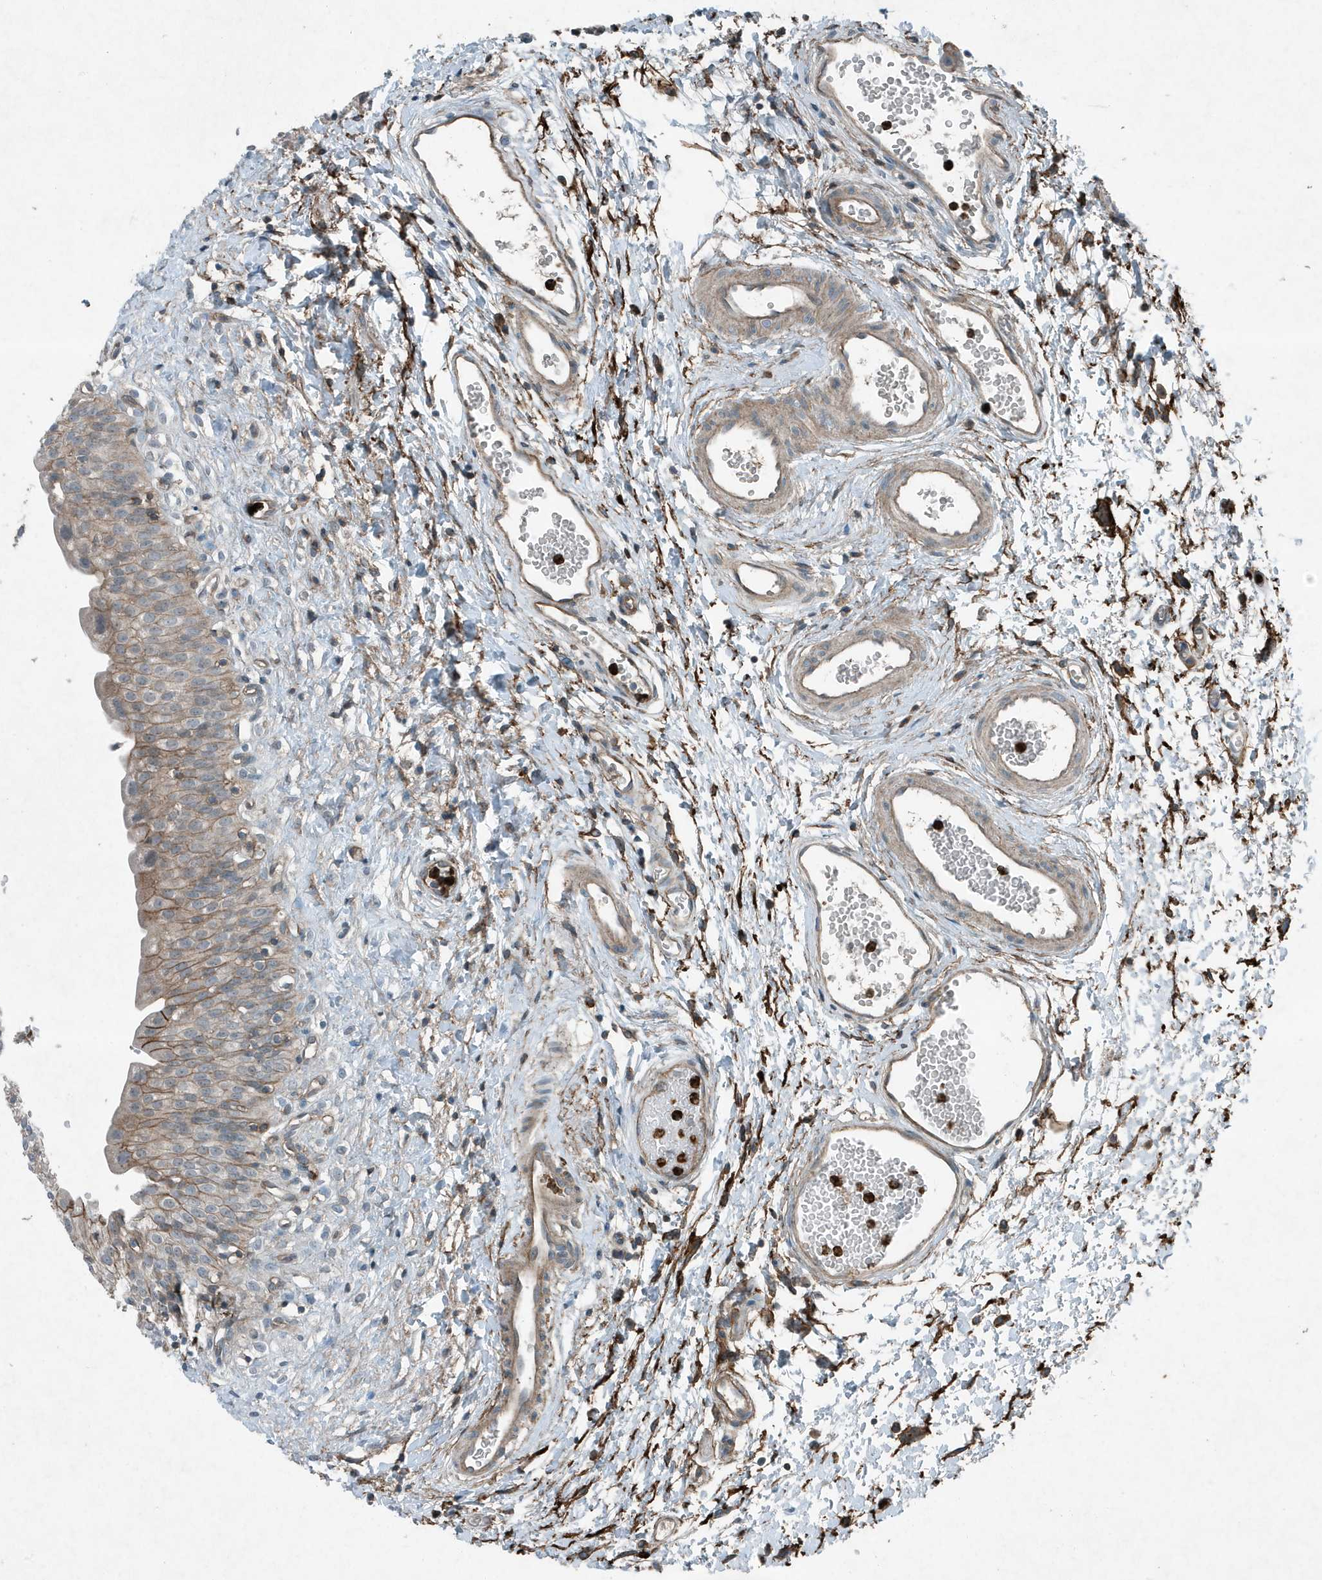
{"staining": {"intensity": "moderate", "quantity": ">75%", "location": "cytoplasmic/membranous"}, "tissue": "urinary bladder", "cell_type": "Urothelial cells", "image_type": "normal", "snomed": [{"axis": "morphology", "description": "Normal tissue, NOS"}, {"axis": "topography", "description": "Urinary bladder"}], "caption": "A brown stain highlights moderate cytoplasmic/membranous expression of a protein in urothelial cells of benign urinary bladder. Ihc stains the protein in brown and the nuclei are stained blue.", "gene": "DAPP1", "patient": {"sex": "male", "age": 51}}